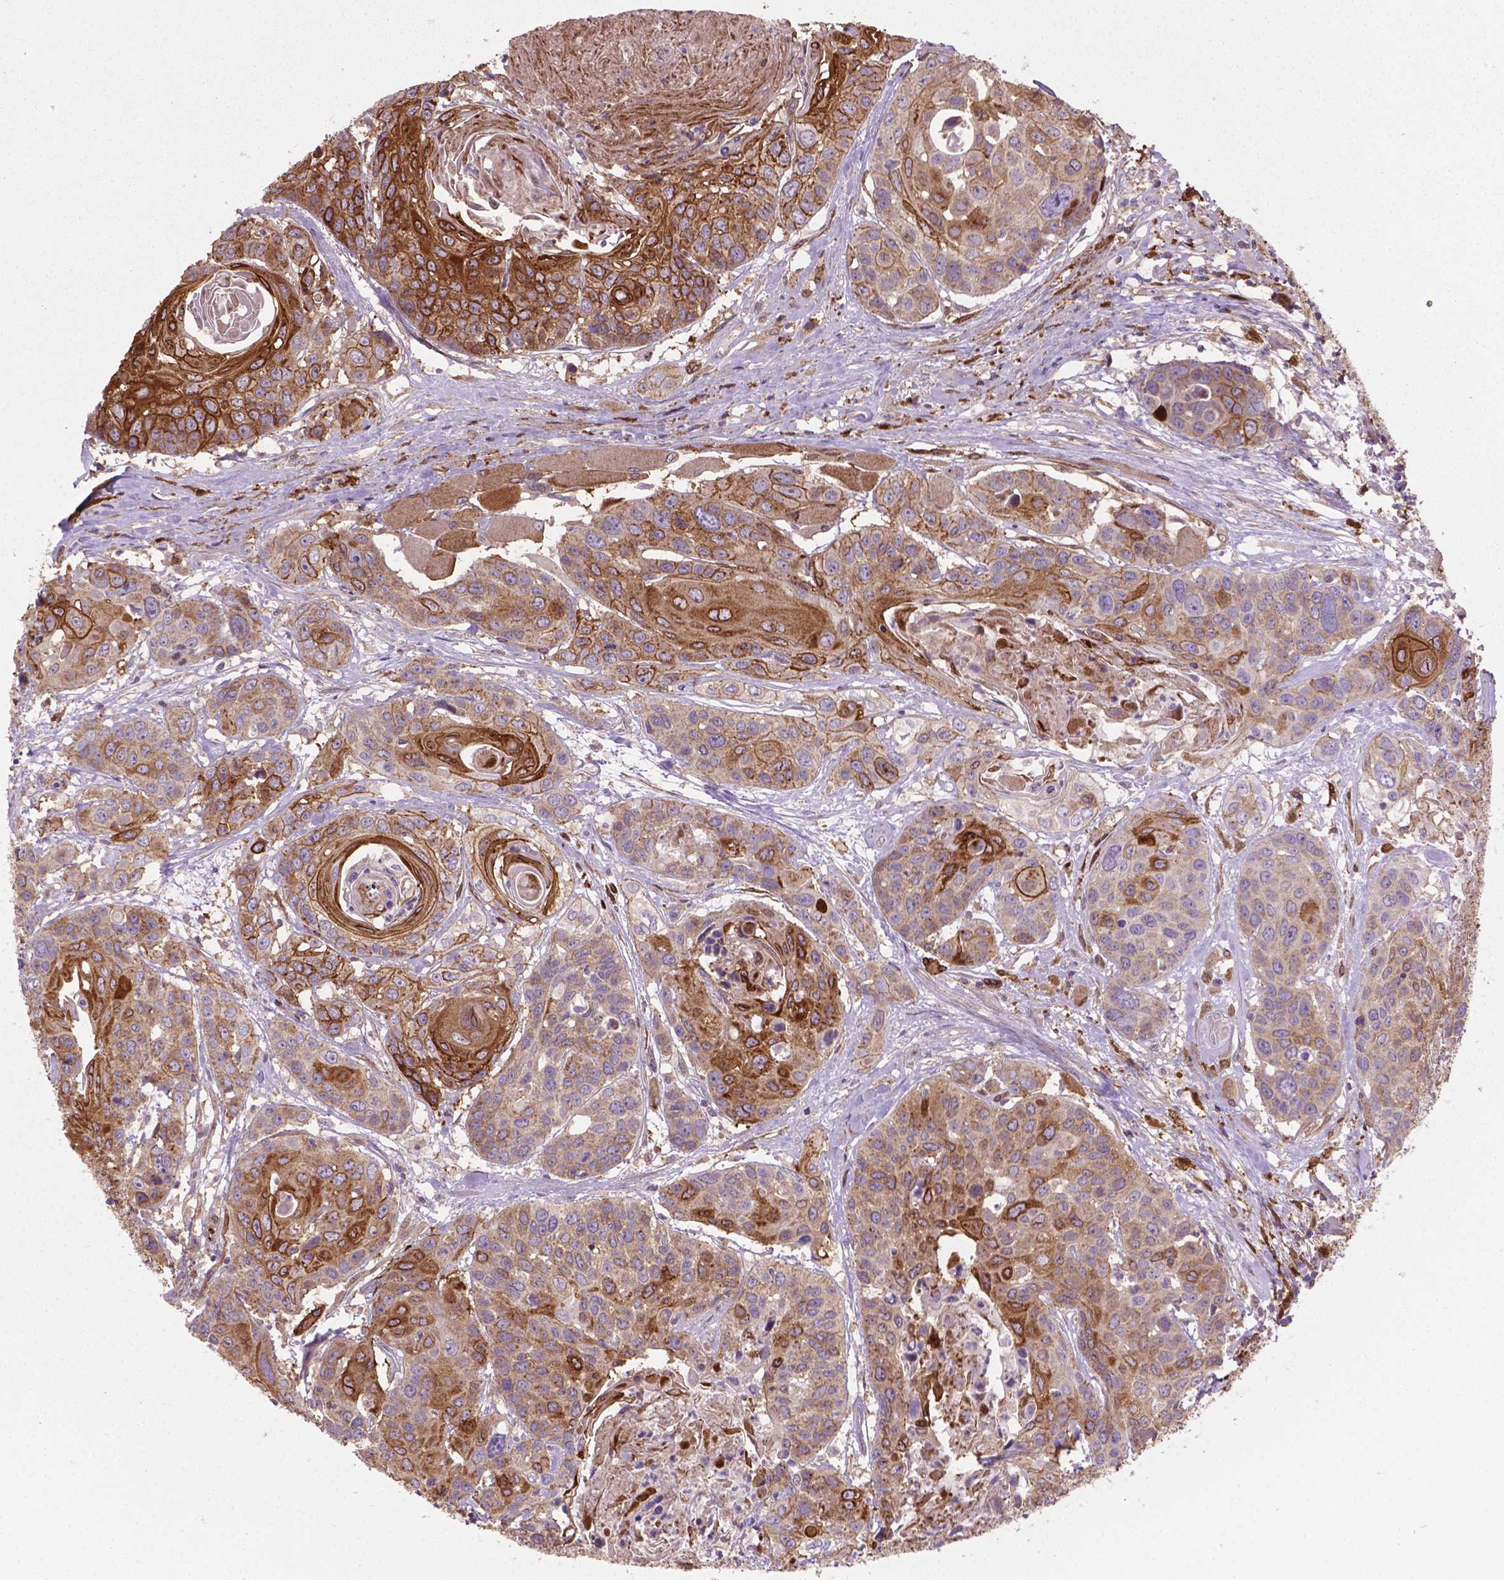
{"staining": {"intensity": "strong", "quantity": "25%-75%", "location": "cytoplasmic/membranous"}, "tissue": "head and neck cancer", "cell_type": "Tumor cells", "image_type": "cancer", "snomed": [{"axis": "morphology", "description": "Squamous cell carcinoma, NOS"}, {"axis": "topography", "description": "Oral tissue"}, {"axis": "topography", "description": "Head-Neck"}], "caption": "Human squamous cell carcinoma (head and neck) stained with a protein marker shows strong staining in tumor cells.", "gene": "TCAF1", "patient": {"sex": "male", "age": 56}}